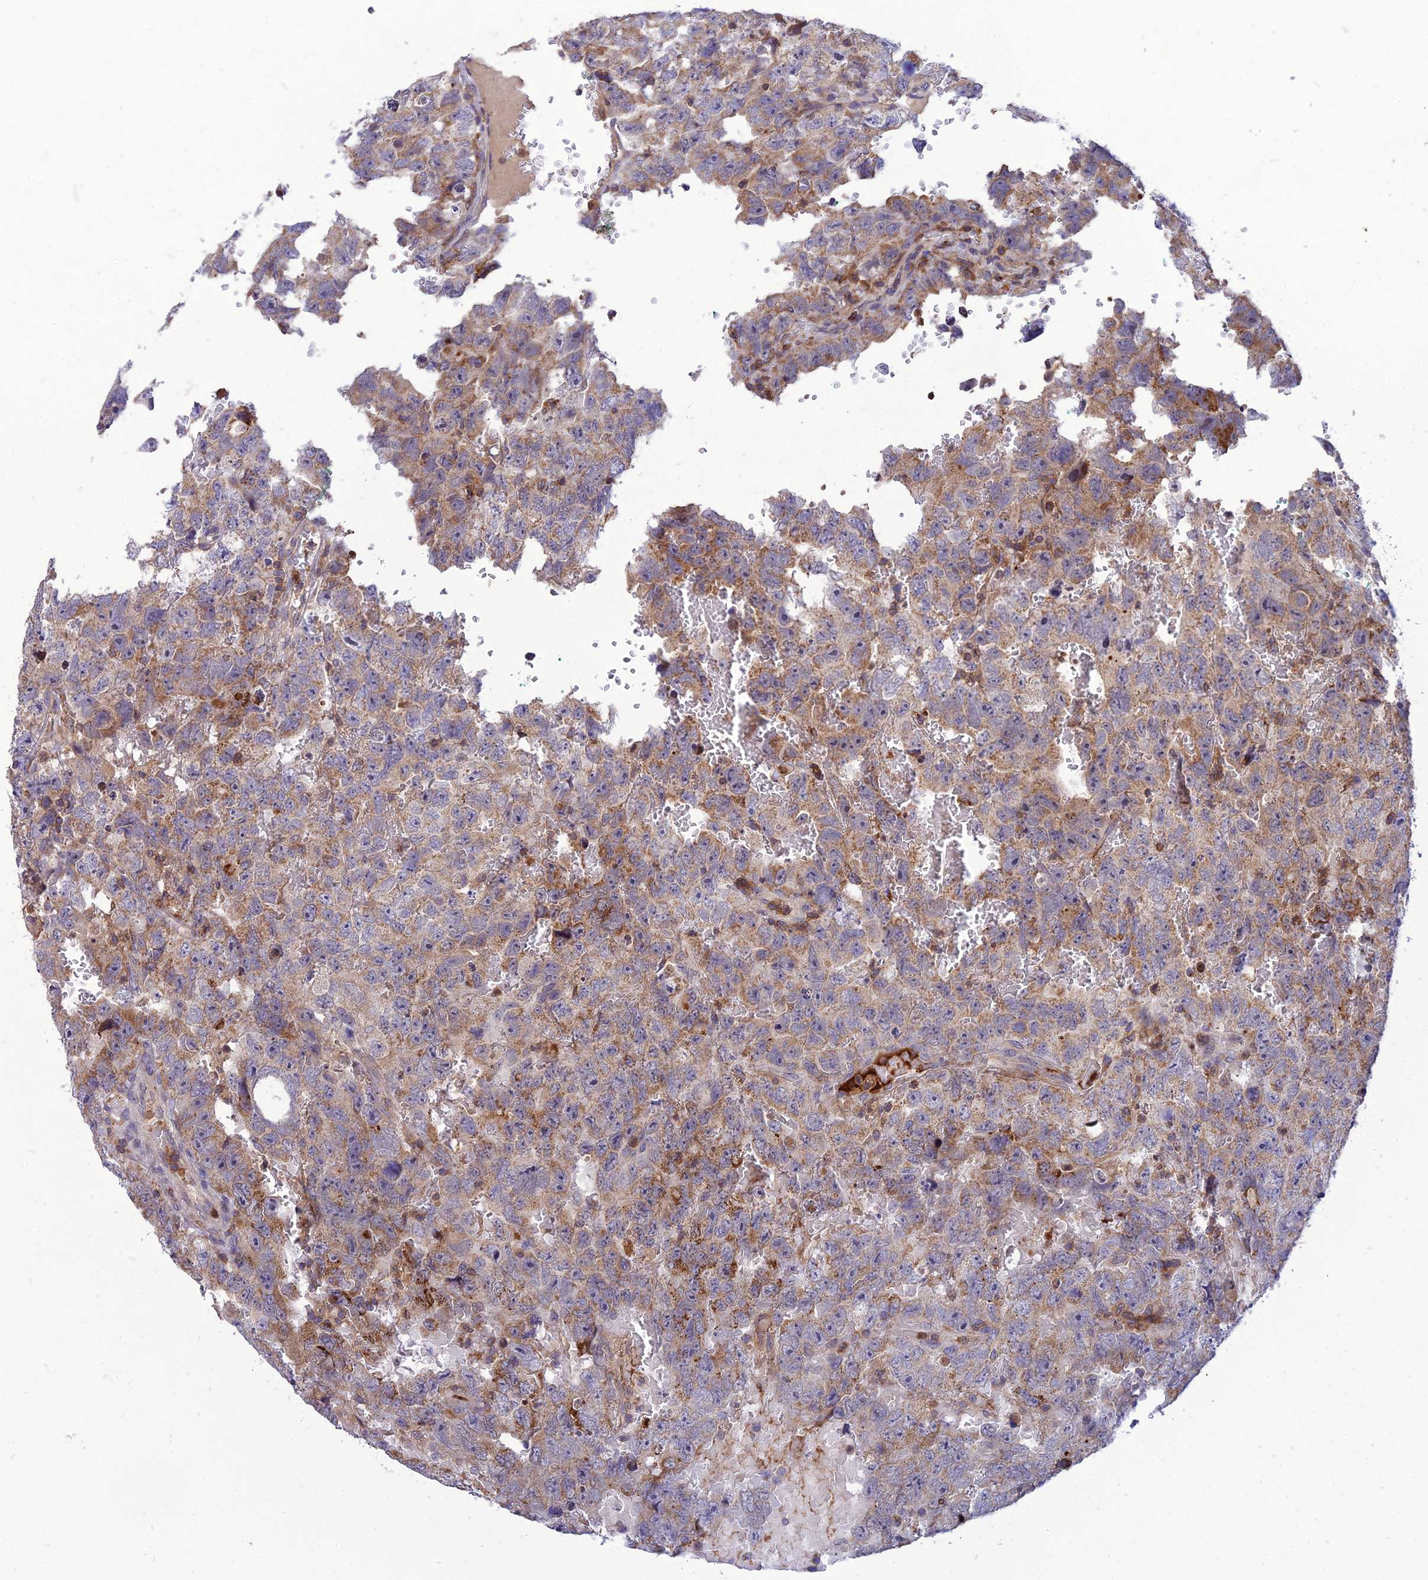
{"staining": {"intensity": "moderate", "quantity": "25%-75%", "location": "cytoplasmic/membranous"}, "tissue": "testis cancer", "cell_type": "Tumor cells", "image_type": "cancer", "snomed": [{"axis": "morphology", "description": "Carcinoma, Embryonal, NOS"}, {"axis": "topography", "description": "Testis"}], "caption": "This is an image of IHC staining of testis cancer, which shows moderate expression in the cytoplasmic/membranous of tumor cells.", "gene": "IRAK3", "patient": {"sex": "male", "age": 45}}